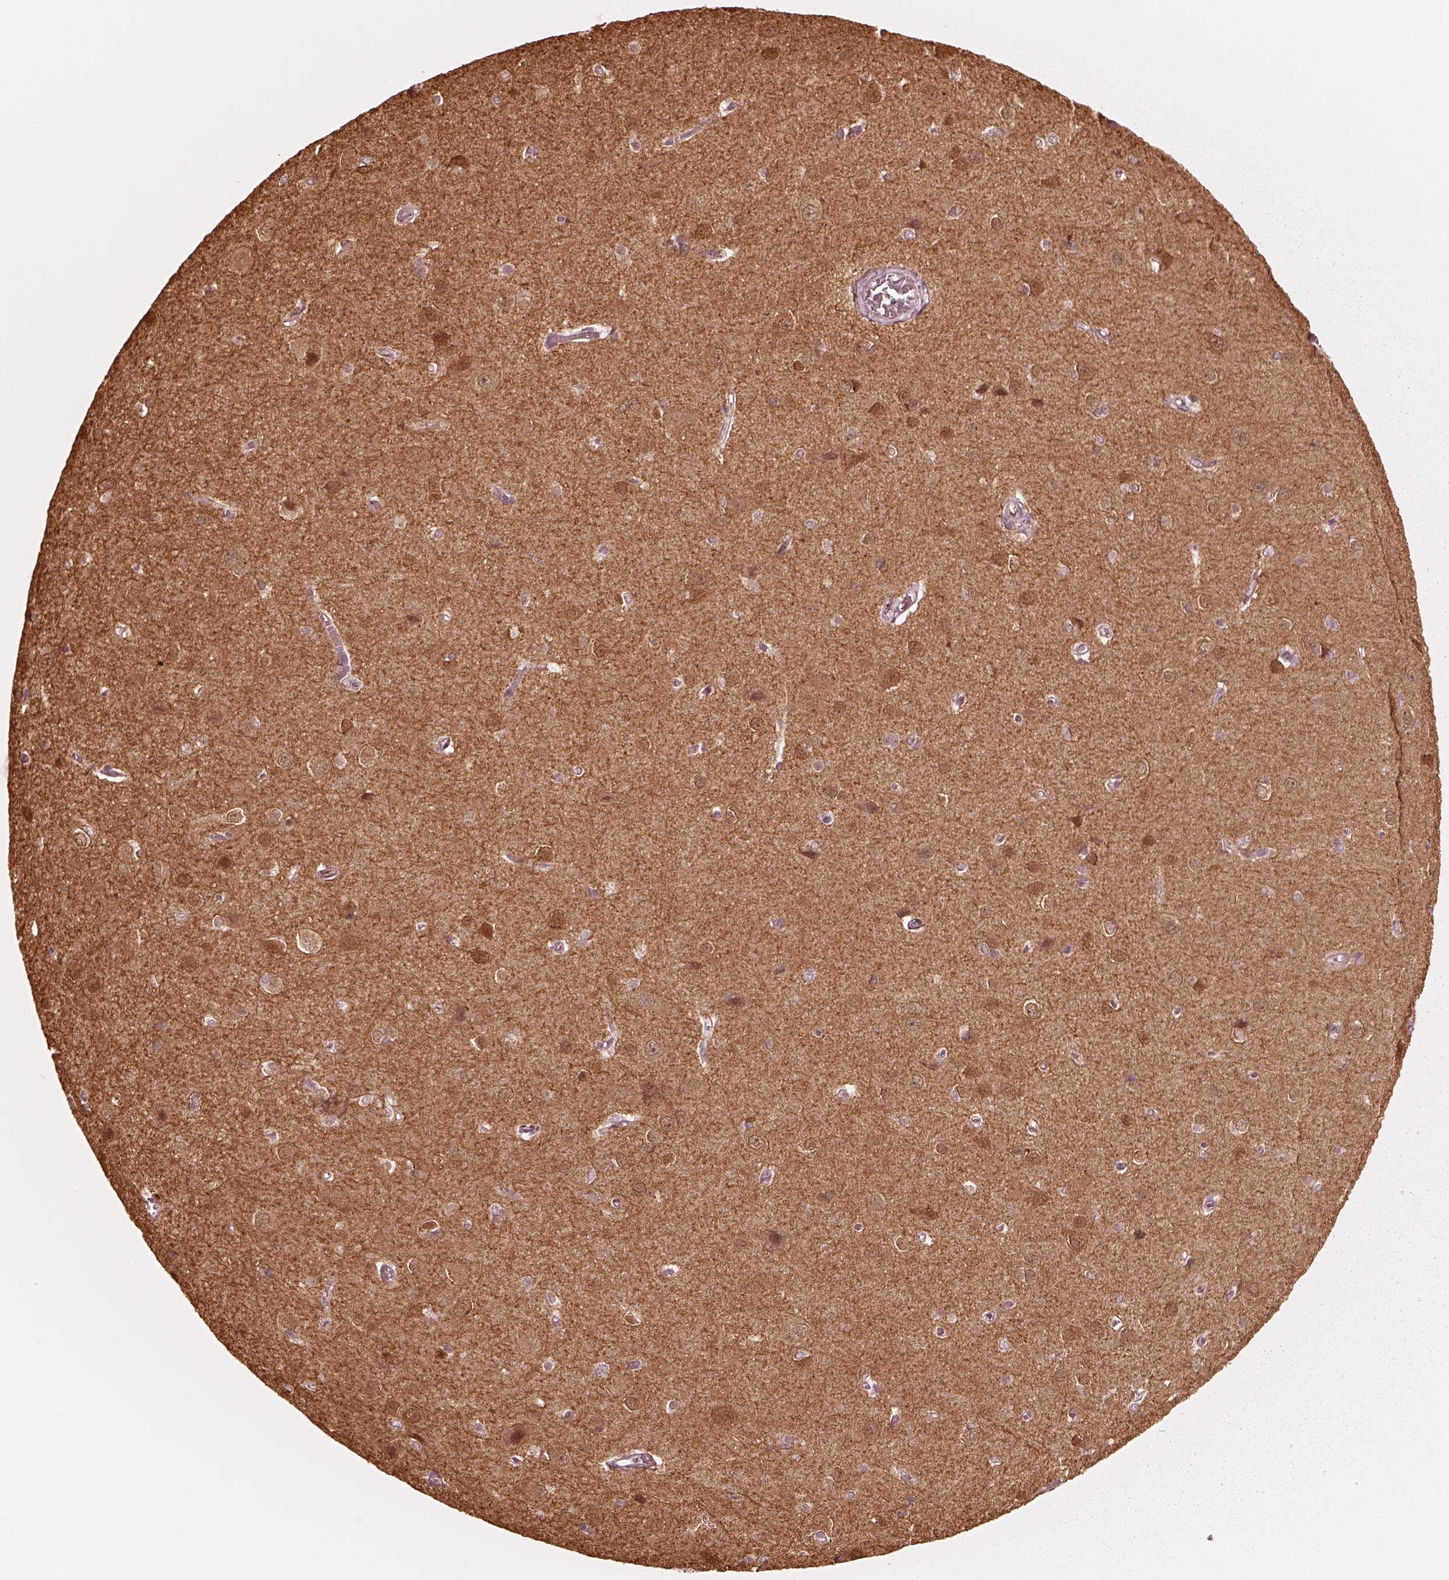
{"staining": {"intensity": "negative", "quantity": "none", "location": "none"}, "tissue": "cerebral cortex", "cell_type": "Endothelial cells", "image_type": "normal", "snomed": [{"axis": "morphology", "description": "Normal tissue, NOS"}, {"axis": "topography", "description": "Cerebral cortex"}], "caption": "IHC histopathology image of benign cerebral cortex stained for a protein (brown), which shows no positivity in endothelial cells.", "gene": "GPRIN1", "patient": {"sex": "male", "age": 37}}